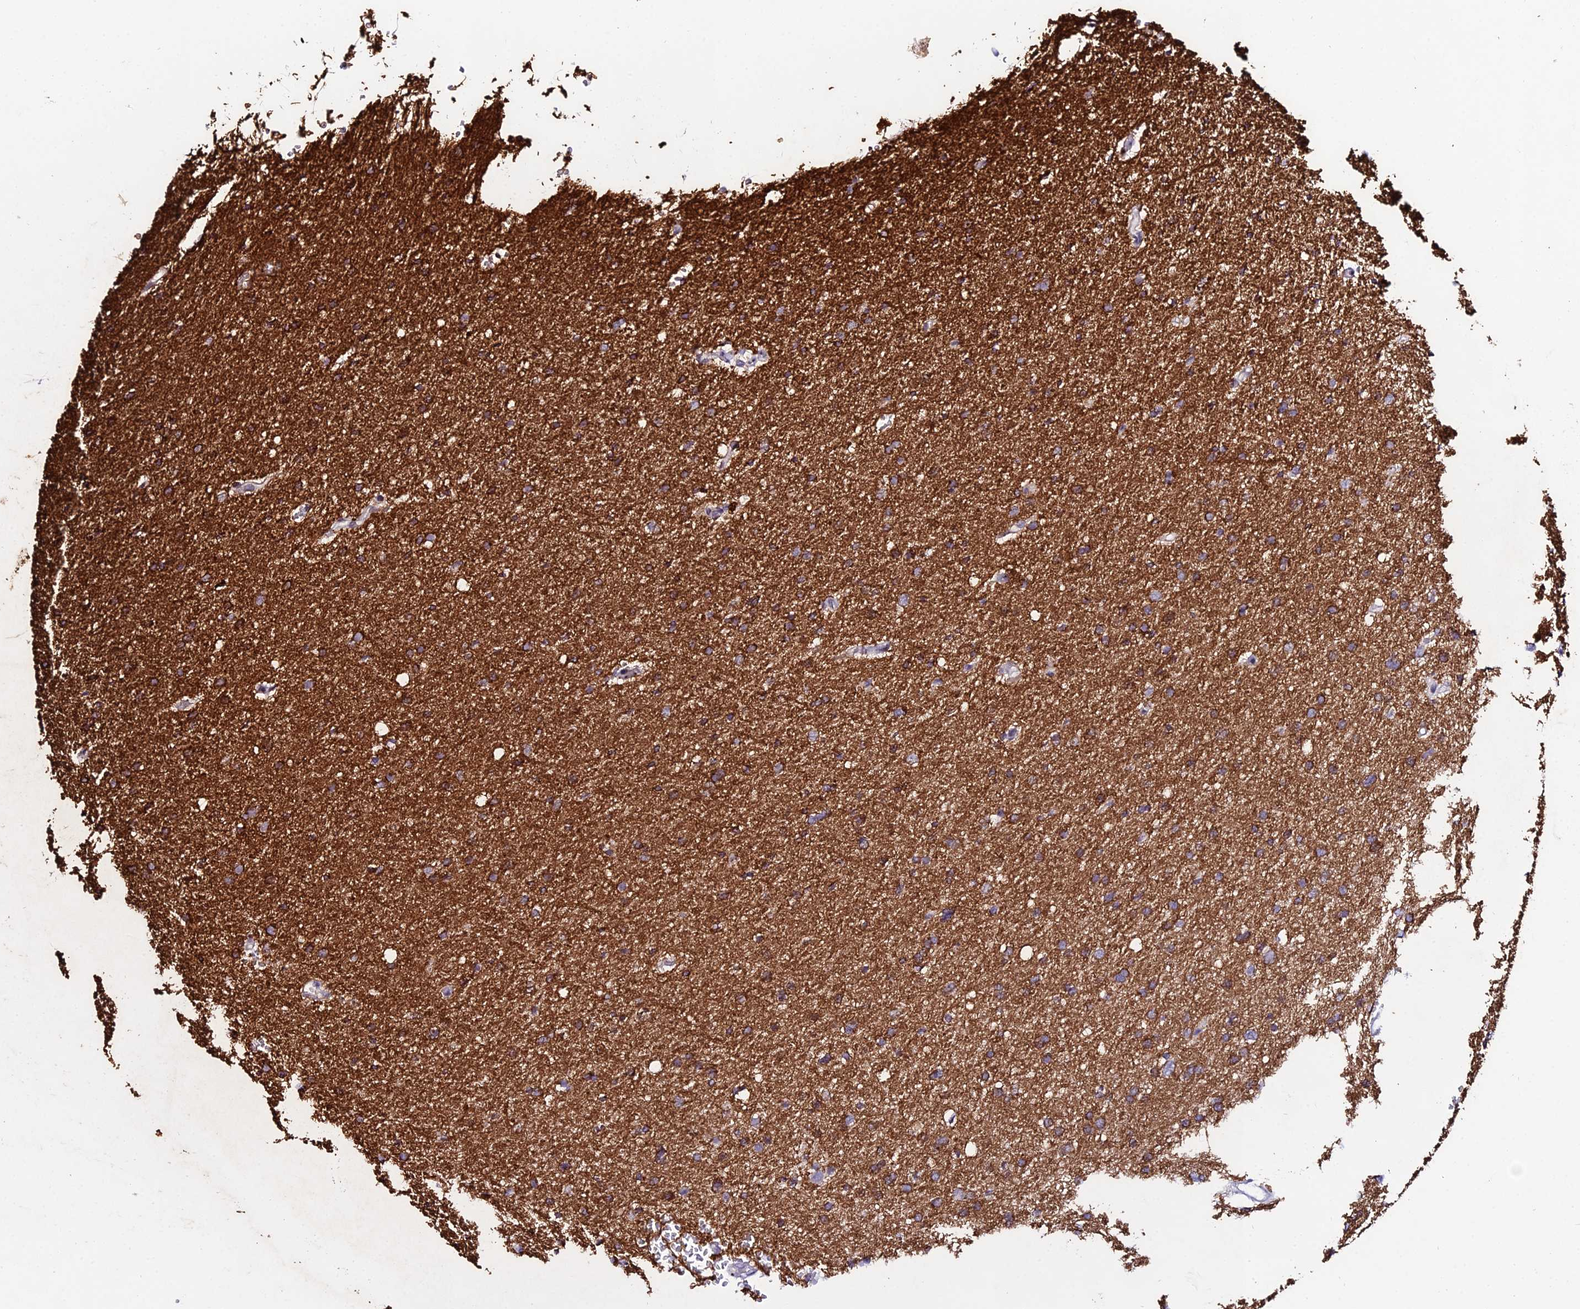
{"staining": {"intensity": "strong", "quantity": "25%-75%", "location": "cytoplasmic/membranous"}, "tissue": "glioma", "cell_type": "Tumor cells", "image_type": "cancer", "snomed": [{"axis": "morphology", "description": "Glioma, malignant, High grade"}, {"axis": "topography", "description": "Cerebral cortex"}], "caption": "This is a photomicrograph of IHC staining of malignant glioma (high-grade), which shows strong staining in the cytoplasmic/membranous of tumor cells.", "gene": "DEFB132", "patient": {"sex": "female", "age": 36}}